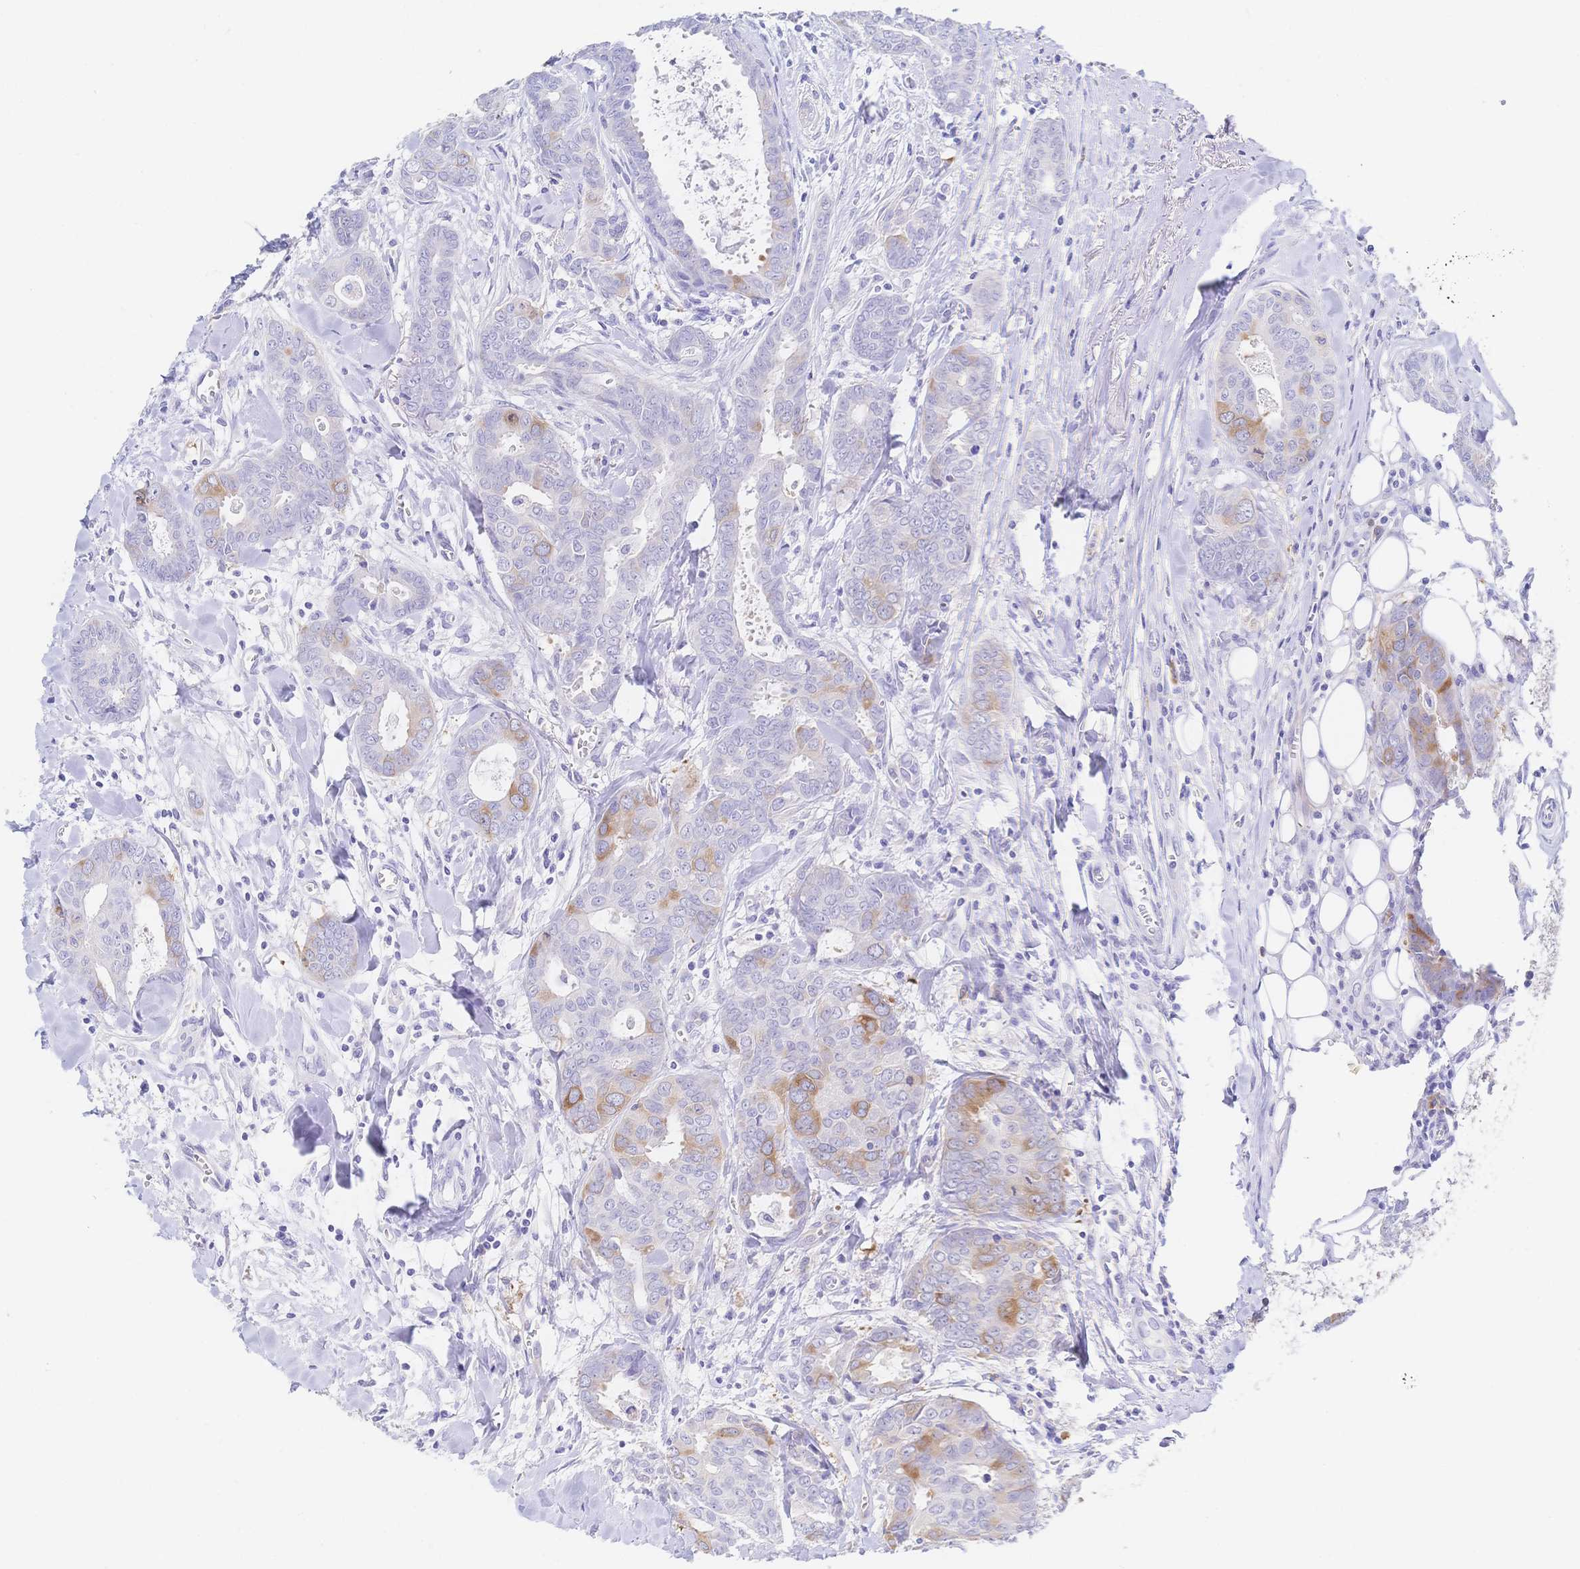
{"staining": {"intensity": "moderate", "quantity": "<25%", "location": "cytoplasmic/membranous"}, "tissue": "breast cancer", "cell_type": "Tumor cells", "image_type": "cancer", "snomed": [{"axis": "morphology", "description": "Duct carcinoma"}, {"axis": "topography", "description": "Breast"}], "caption": "DAB (3,3'-diaminobenzidine) immunohistochemical staining of human breast invasive ductal carcinoma exhibits moderate cytoplasmic/membranous protein staining in about <25% of tumor cells.", "gene": "RRM1", "patient": {"sex": "female", "age": 45}}